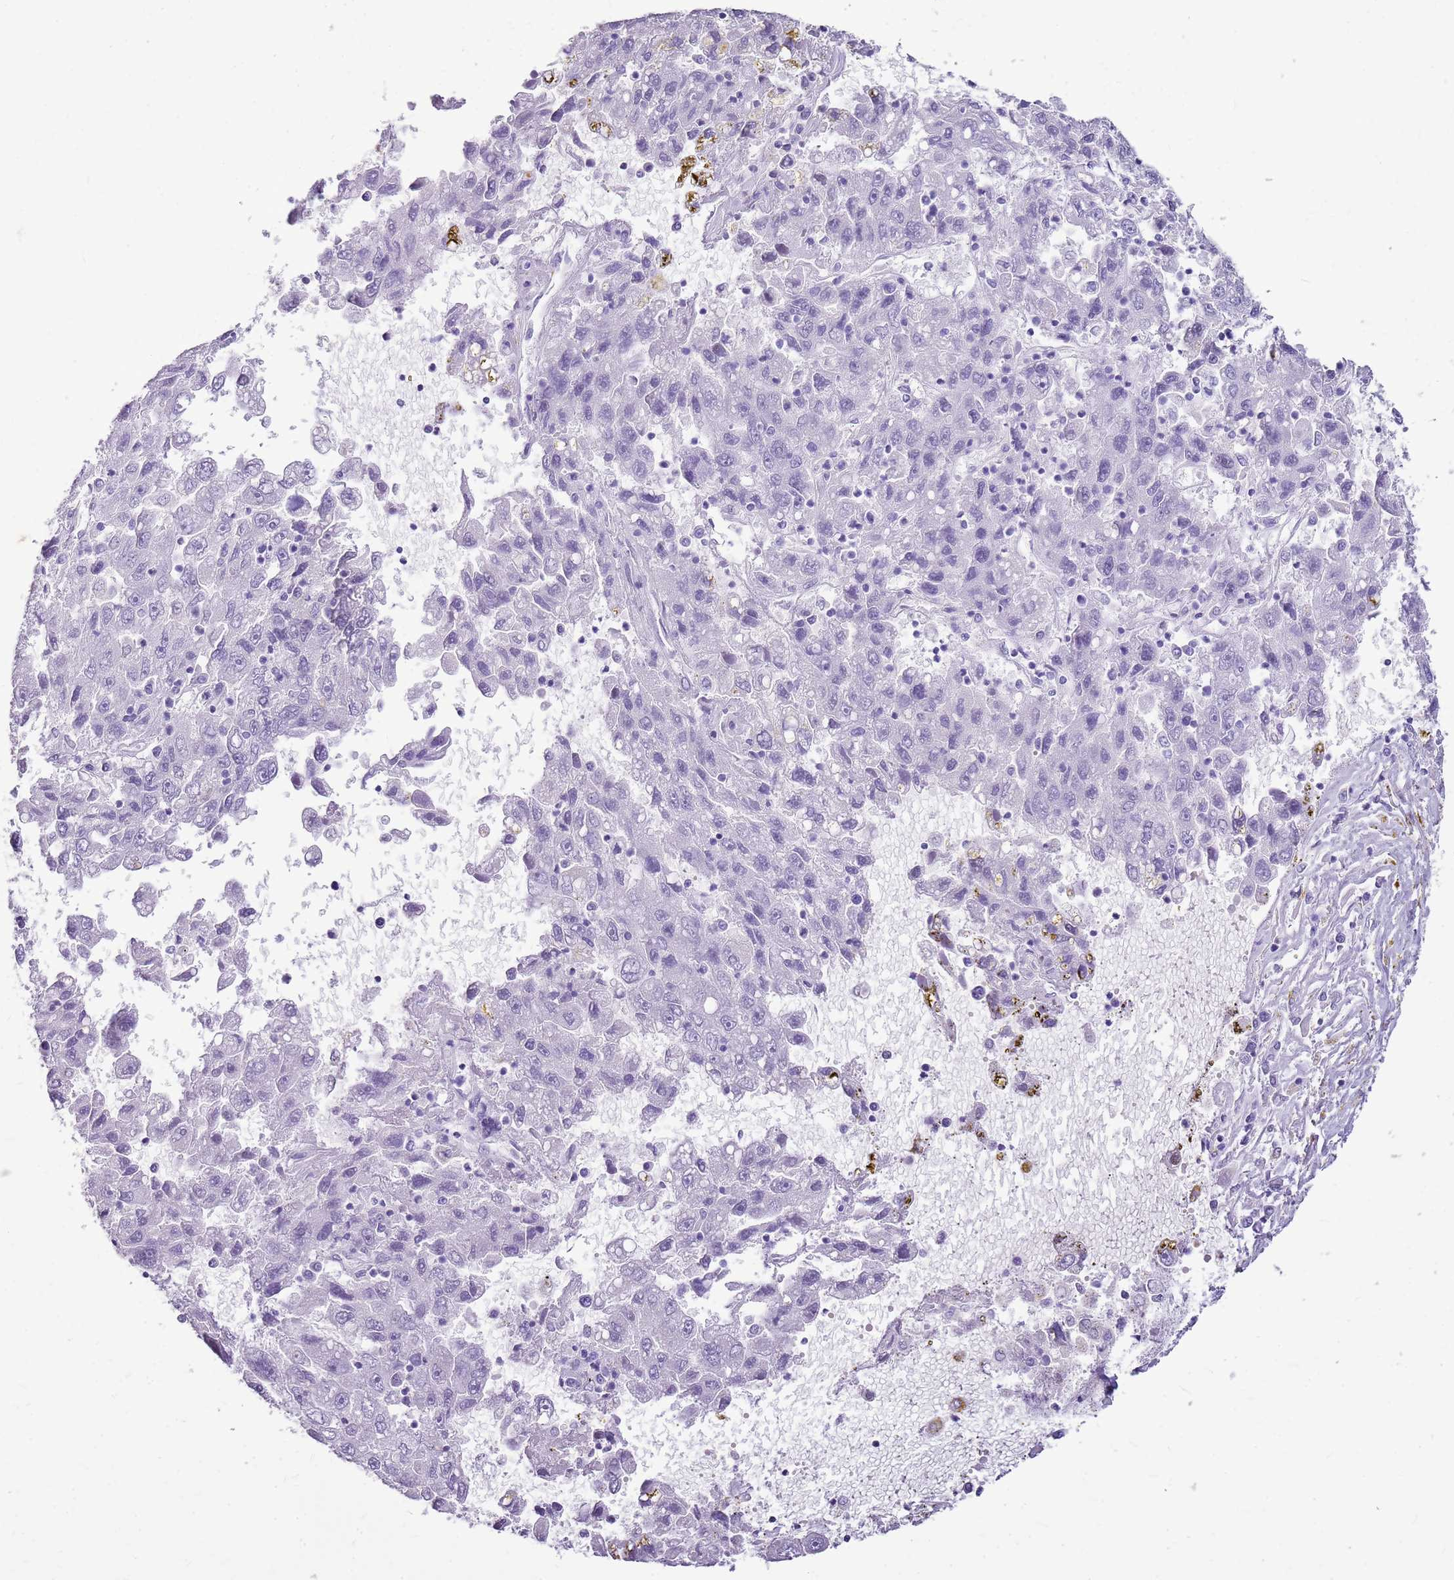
{"staining": {"intensity": "negative", "quantity": "none", "location": "none"}, "tissue": "liver cancer", "cell_type": "Tumor cells", "image_type": "cancer", "snomed": [{"axis": "morphology", "description": "Carcinoma, Hepatocellular, NOS"}, {"axis": "topography", "description": "Liver"}], "caption": "The IHC image has no significant staining in tumor cells of liver cancer (hepatocellular carcinoma) tissue. (Brightfield microscopy of DAB immunohistochemistry at high magnification).", "gene": "SULT1E1", "patient": {"sex": "male", "age": 49}}